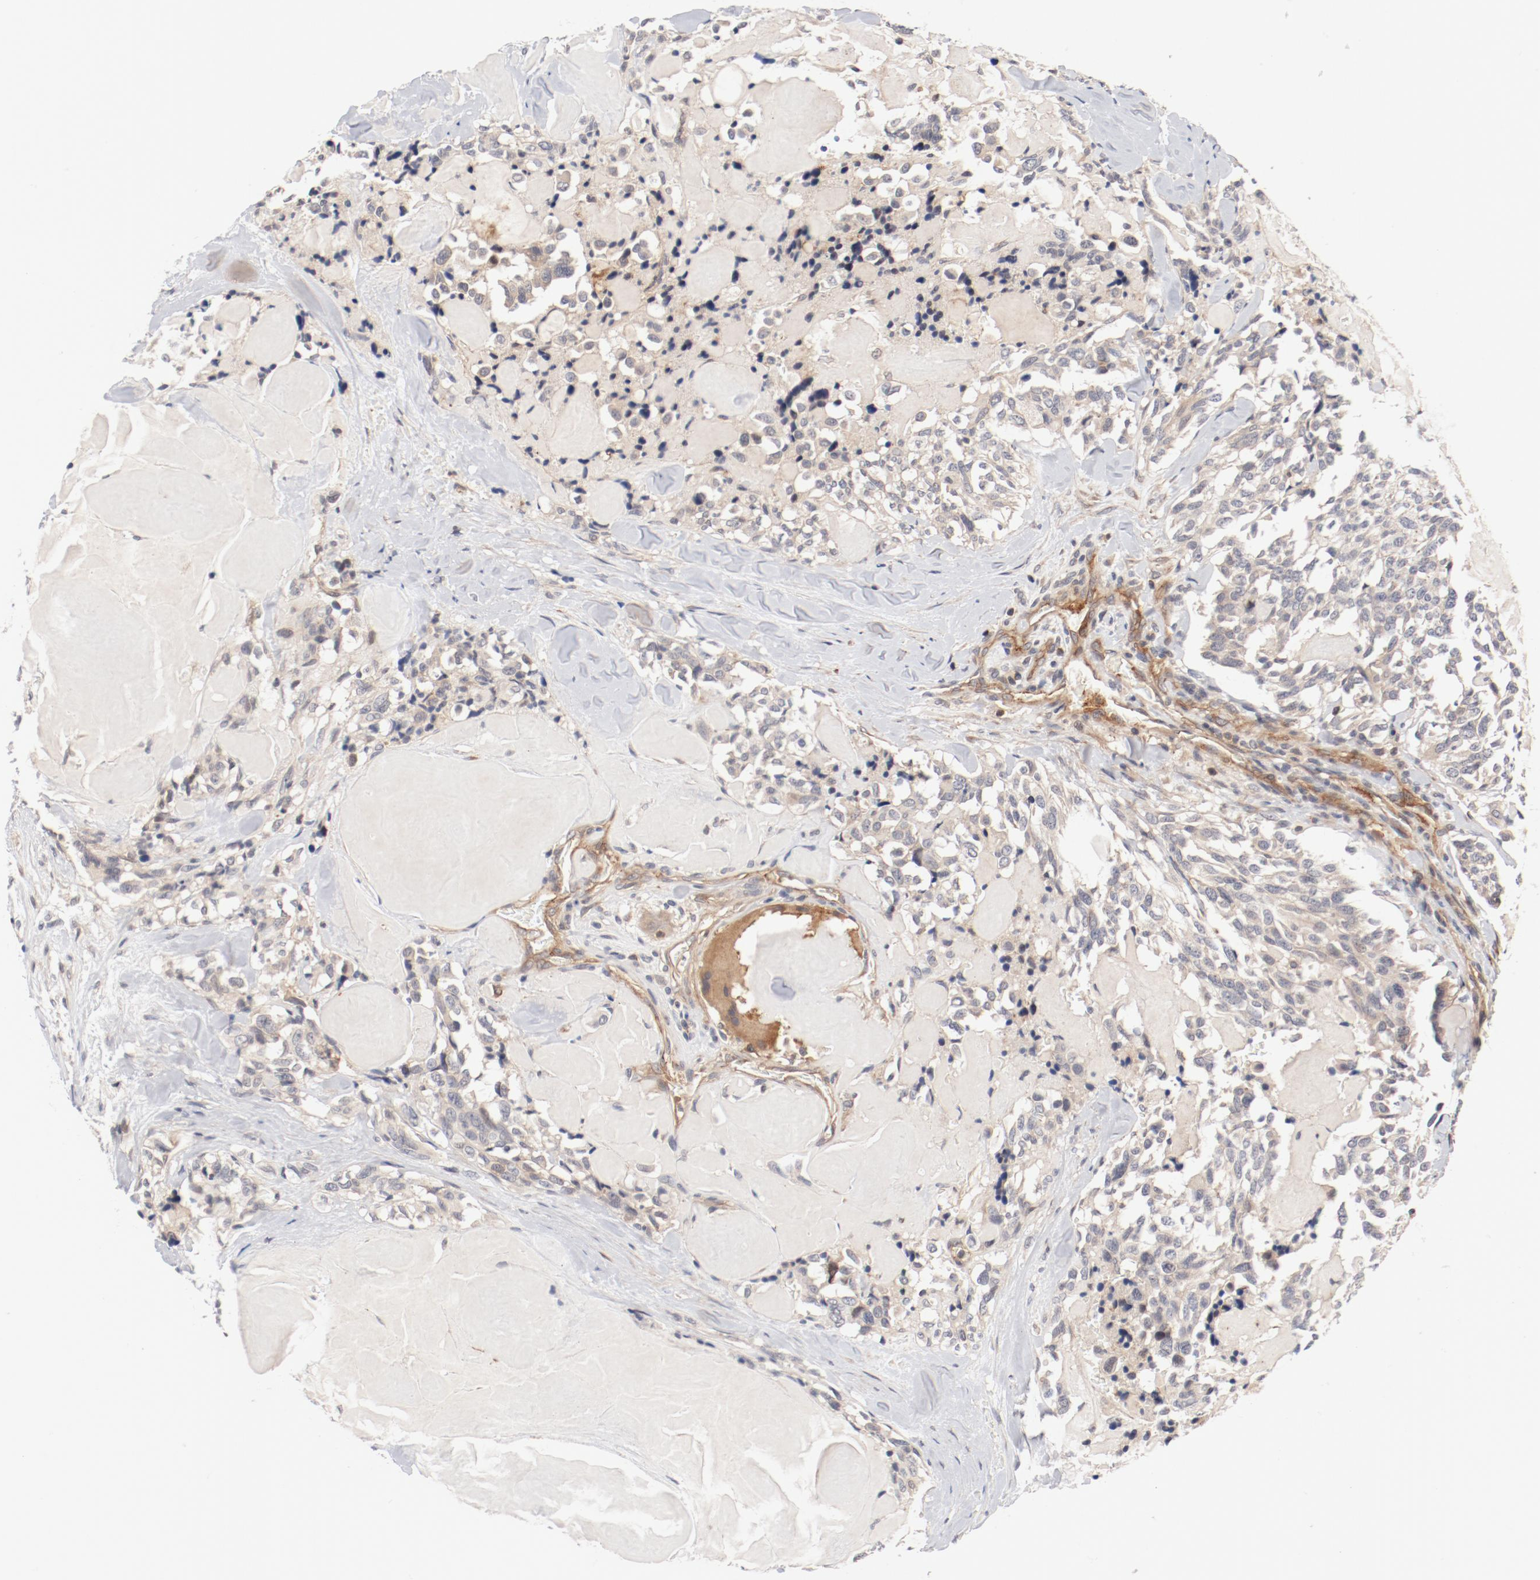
{"staining": {"intensity": "weak", "quantity": "<25%", "location": "cytoplasmic/membranous"}, "tissue": "thyroid cancer", "cell_type": "Tumor cells", "image_type": "cancer", "snomed": [{"axis": "morphology", "description": "Carcinoma, NOS"}, {"axis": "morphology", "description": "Carcinoid, malignant, NOS"}, {"axis": "topography", "description": "Thyroid gland"}], "caption": "This photomicrograph is of thyroid cancer stained with IHC to label a protein in brown with the nuclei are counter-stained blue. There is no expression in tumor cells.", "gene": "ZNF267", "patient": {"sex": "male", "age": 33}}